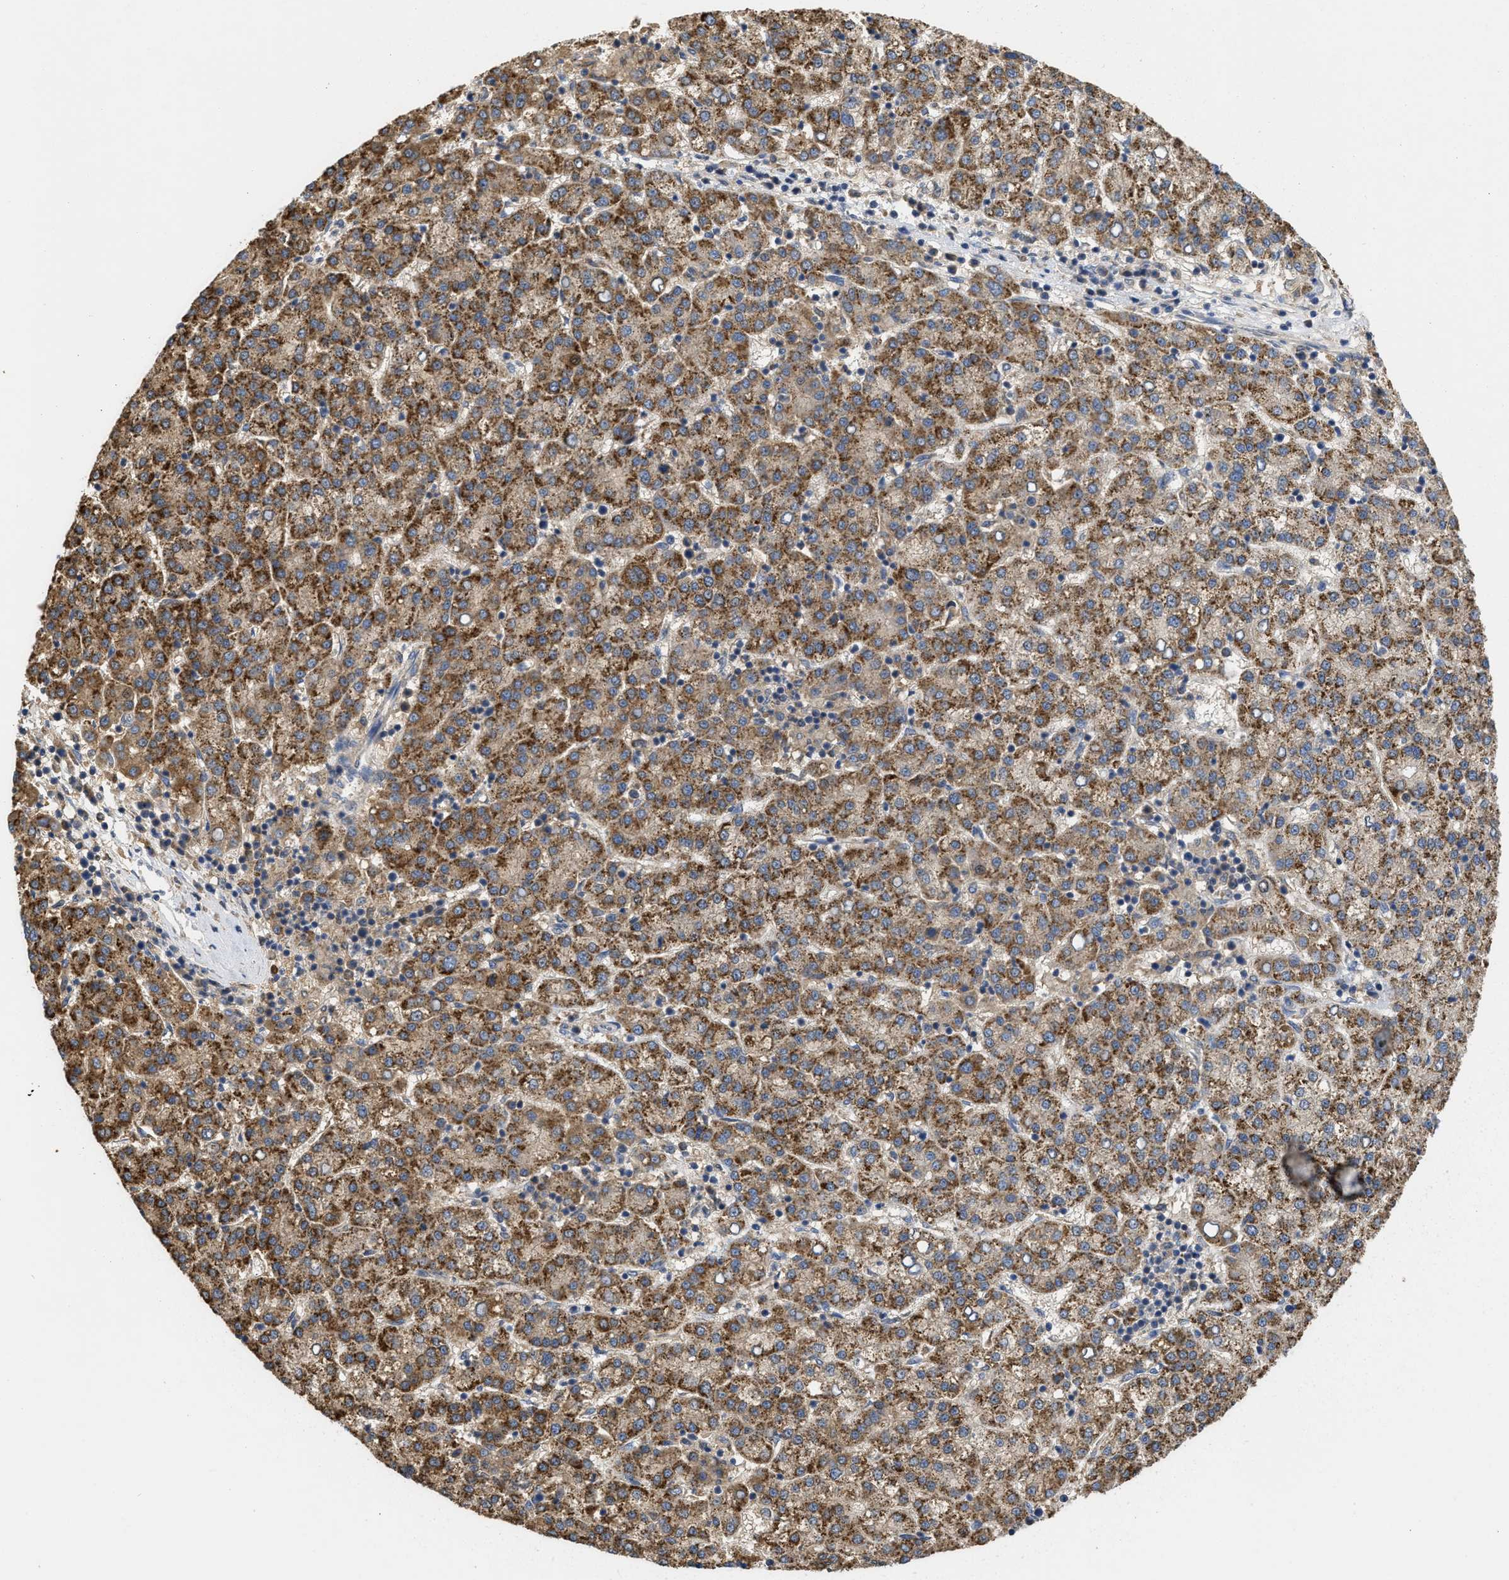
{"staining": {"intensity": "moderate", "quantity": ">75%", "location": "cytoplasmic/membranous"}, "tissue": "liver cancer", "cell_type": "Tumor cells", "image_type": "cancer", "snomed": [{"axis": "morphology", "description": "Carcinoma, Hepatocellular, NOS"}, {"axis": "topography", "description": "Liver"}], "caption": "Protein analysis of liver cancer (hepatocellular carcinoma) tissue shows moderate cytoplasmic/membranous staining in about >75% of tumor cells.", "gene": "RNF216", "patient": {"sex": "female", "age": 58}}